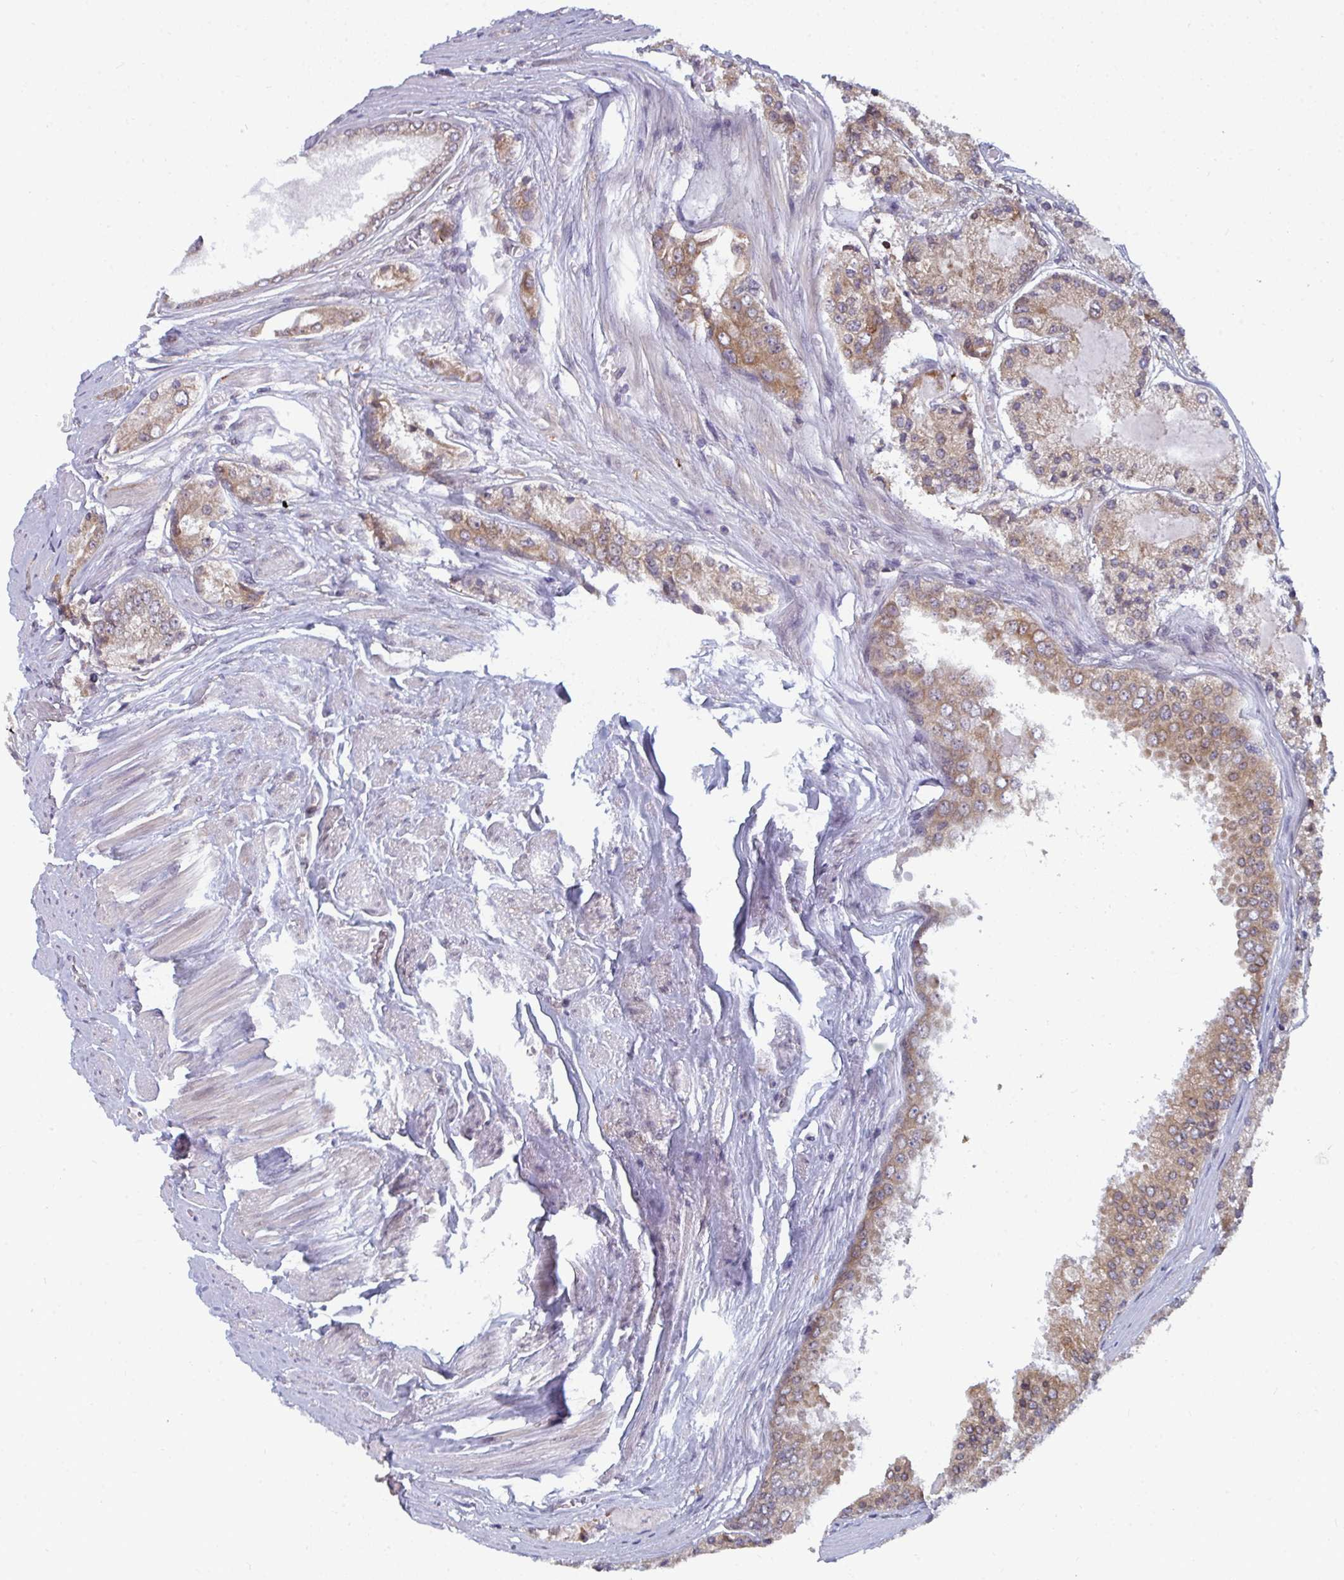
{"staining": {"intensity": "moderate", "quantity": ">75%", "location": "cytoplasmic/membranous"}, "tissue": "prostate cancer", "cell_type": "Tumor cells", "image_type": "cancer", "snomed": [{"axis": "morphology", "description": "Adenocarcinoma, High grade"}, {"axis": "topography", "description": "Prostate"}], "caption": "A brown stain shows moderate cytoplasmic/membranous expression of a protein in prostate high-grade adenocarcinoma tumor cells.", "gene": "LYSMD4", "patient": {"sex": "male", "age": 67}}